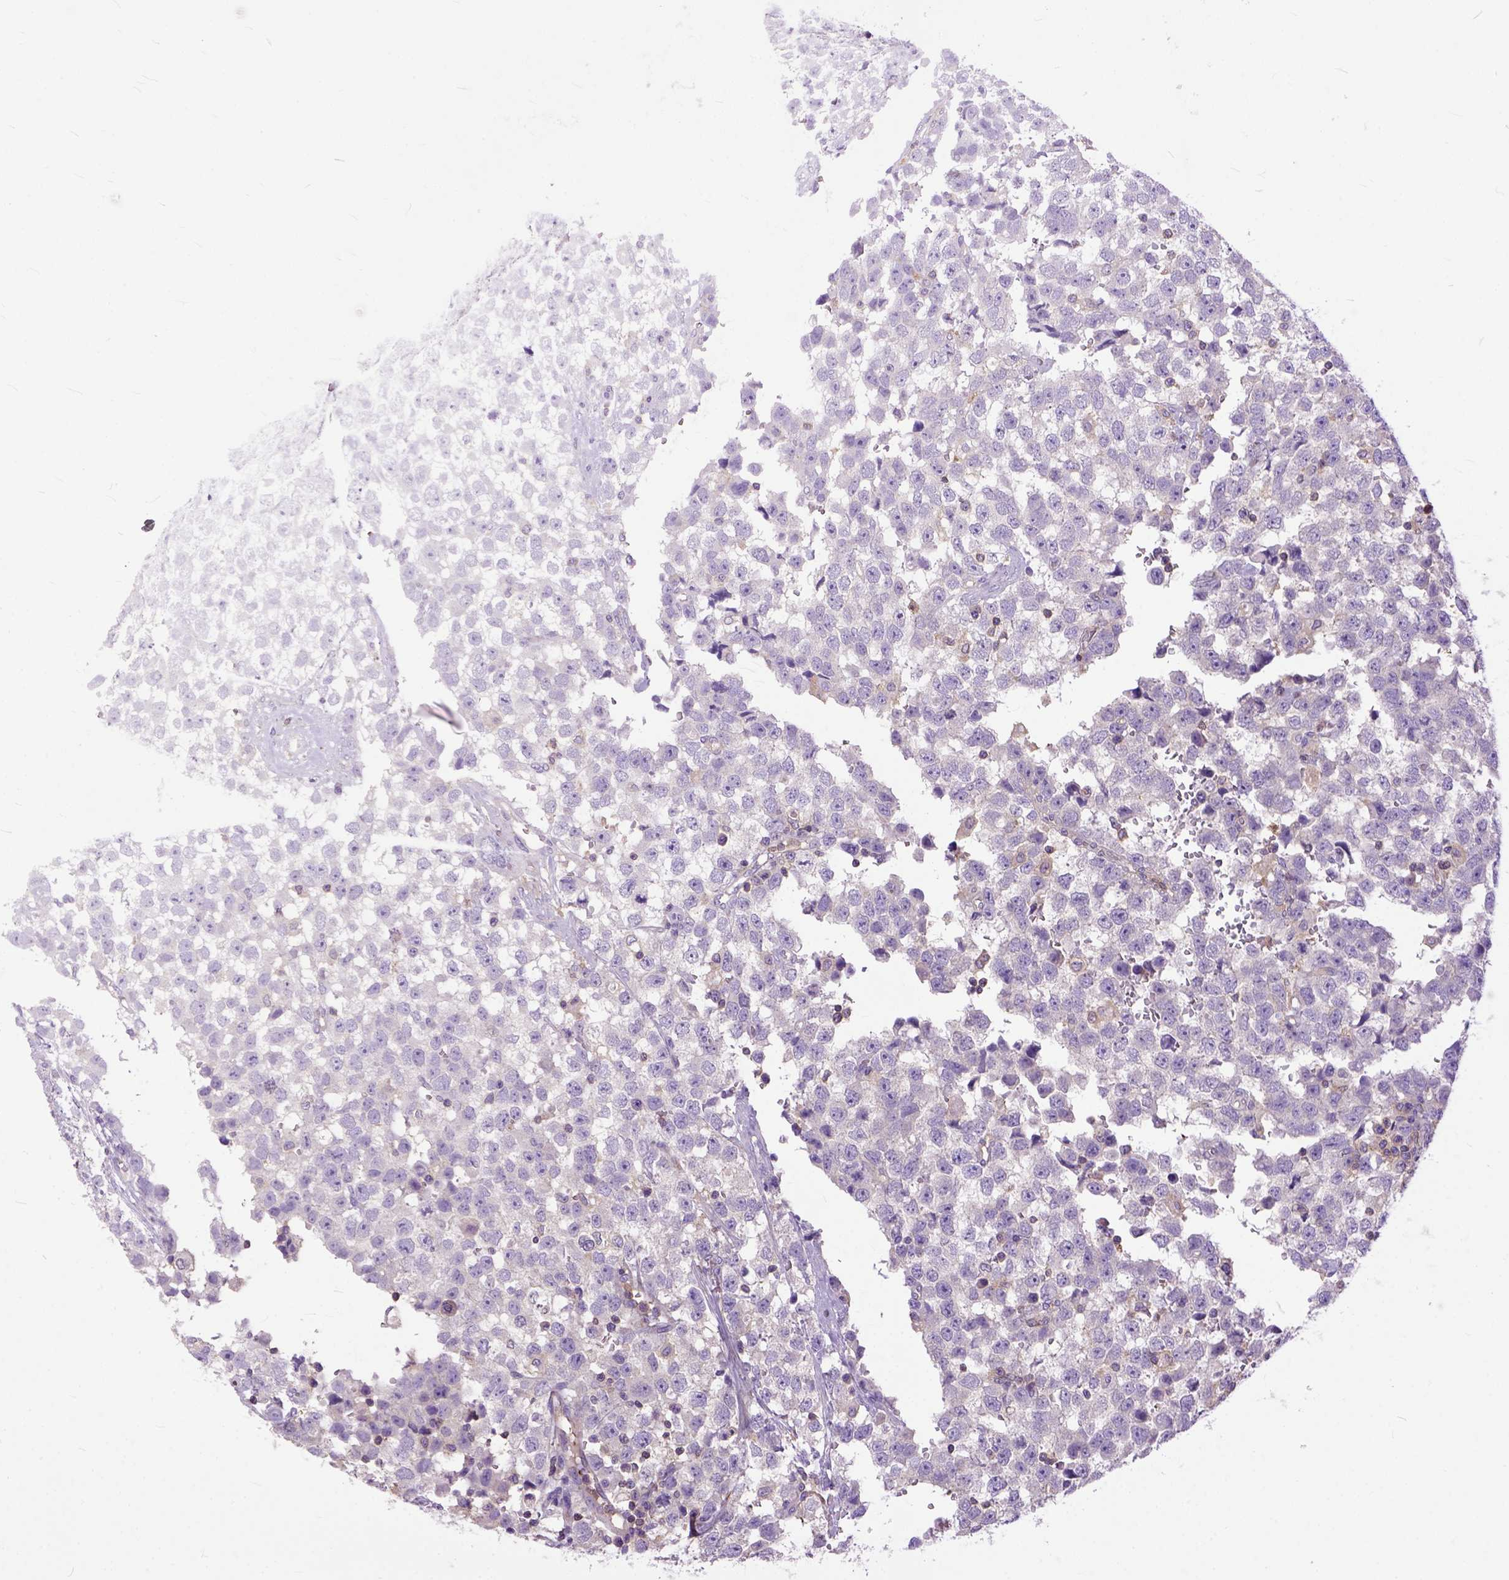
{"staining": {"intensity": "weak", "quantity": "<25%", "location": "cytoplasmic/membranous"}, "tissue": "testis cancer", "cell_type": "Tumor cells", "image_type": "cancer", "snomed": [{"axis": "morphology", "description": "Seminoma, NOS"}, {"axis": "topography", "description": "Testis"}], "caption": "This is an immunohistochemistry micrograph of testis seminoma. There is no staining in tumor cells.", "gene": "NAMPT", "patient": {"sex": "male", "age": 34}}